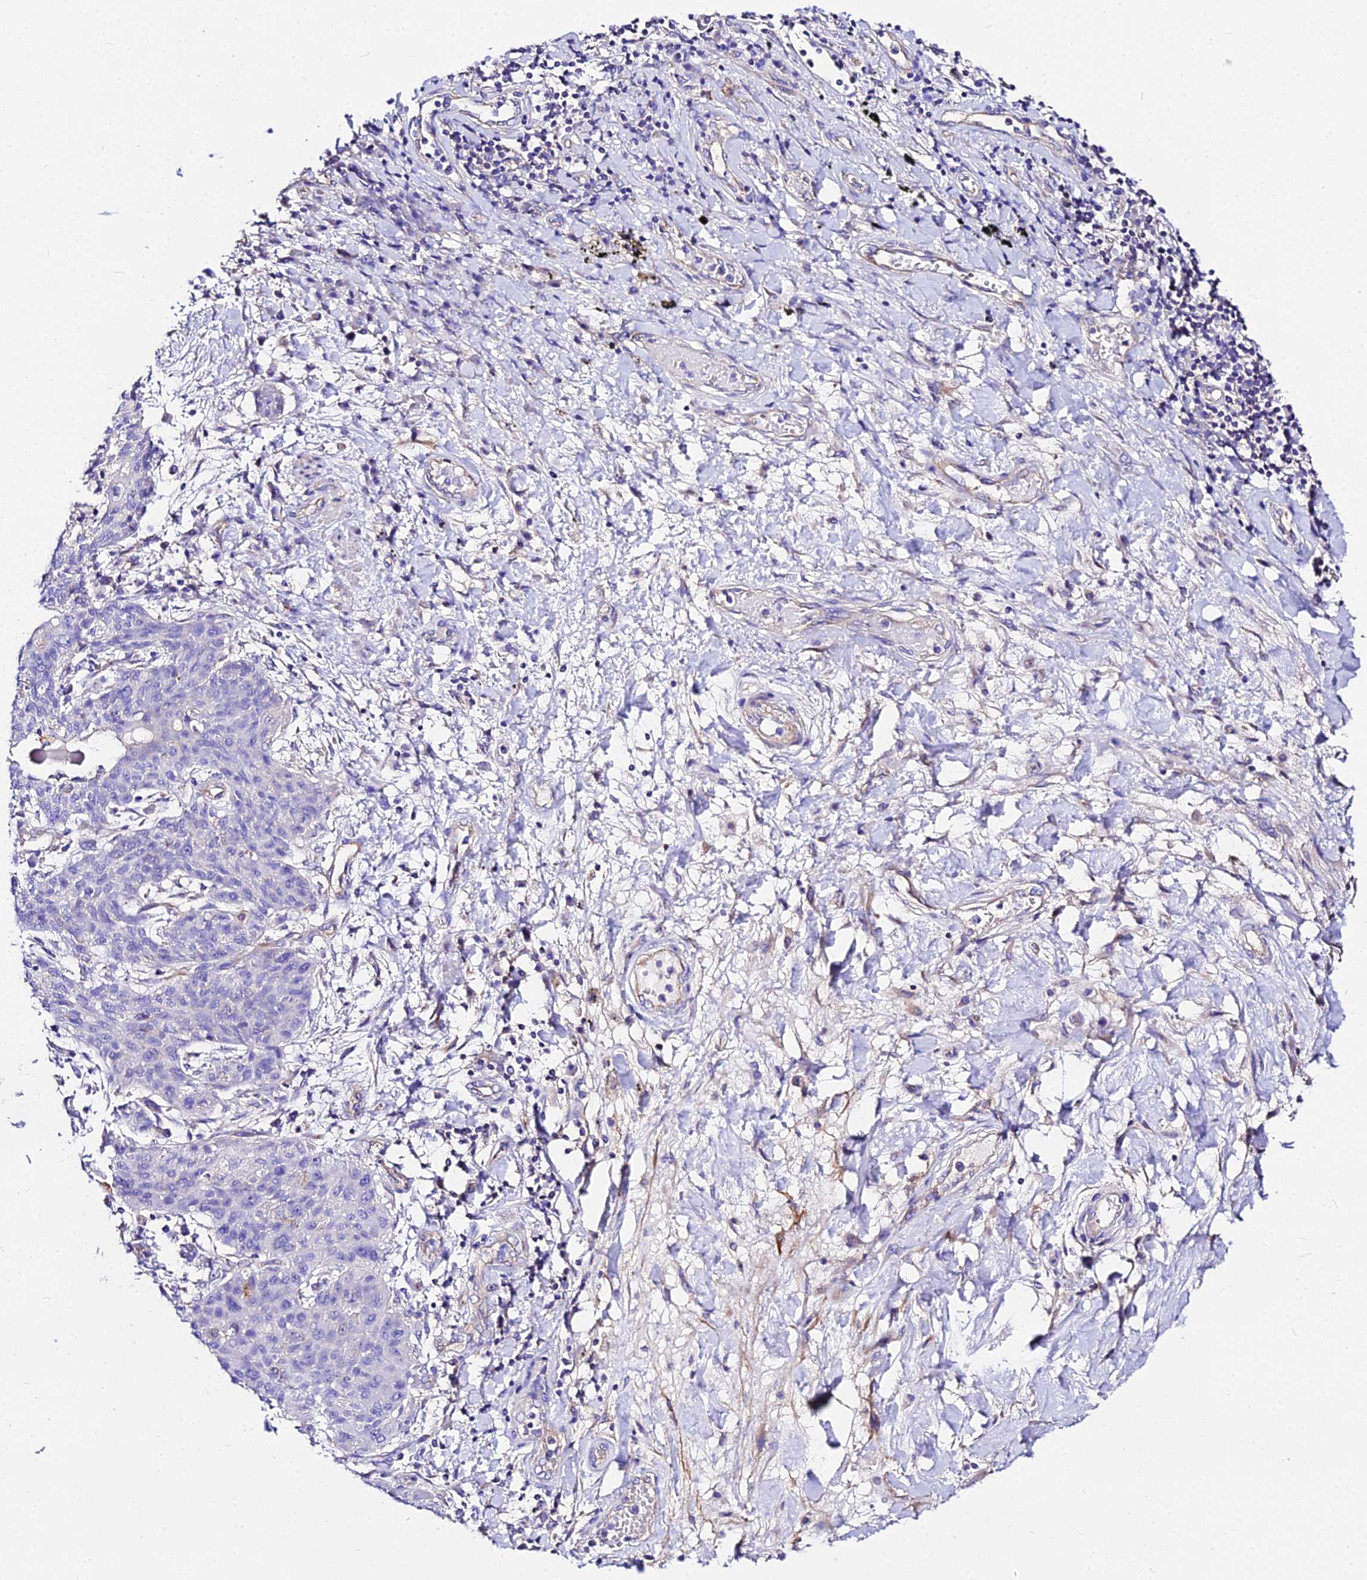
{"staining": {"intensity": "negative", "quantity": "none", "location": "none"}, "tissue": "lung cancer", "cell_type": "Tumor cells", "image_type": "cancer", "snomed": [{"axis": "morphology", "description": "Squamous cell carcinoma, NOS"}, {"axis": "topography", "description": "Lung"}], "caption": "High magnification brightfield microscopy of squamous cell carcinoma (lung) stained with DAB (brown) and counterstained with hematoxylin (blue): tumor cells show no significant expression.", "gene": "DAW1", "patient": {"sex": "female", "age": 70}}